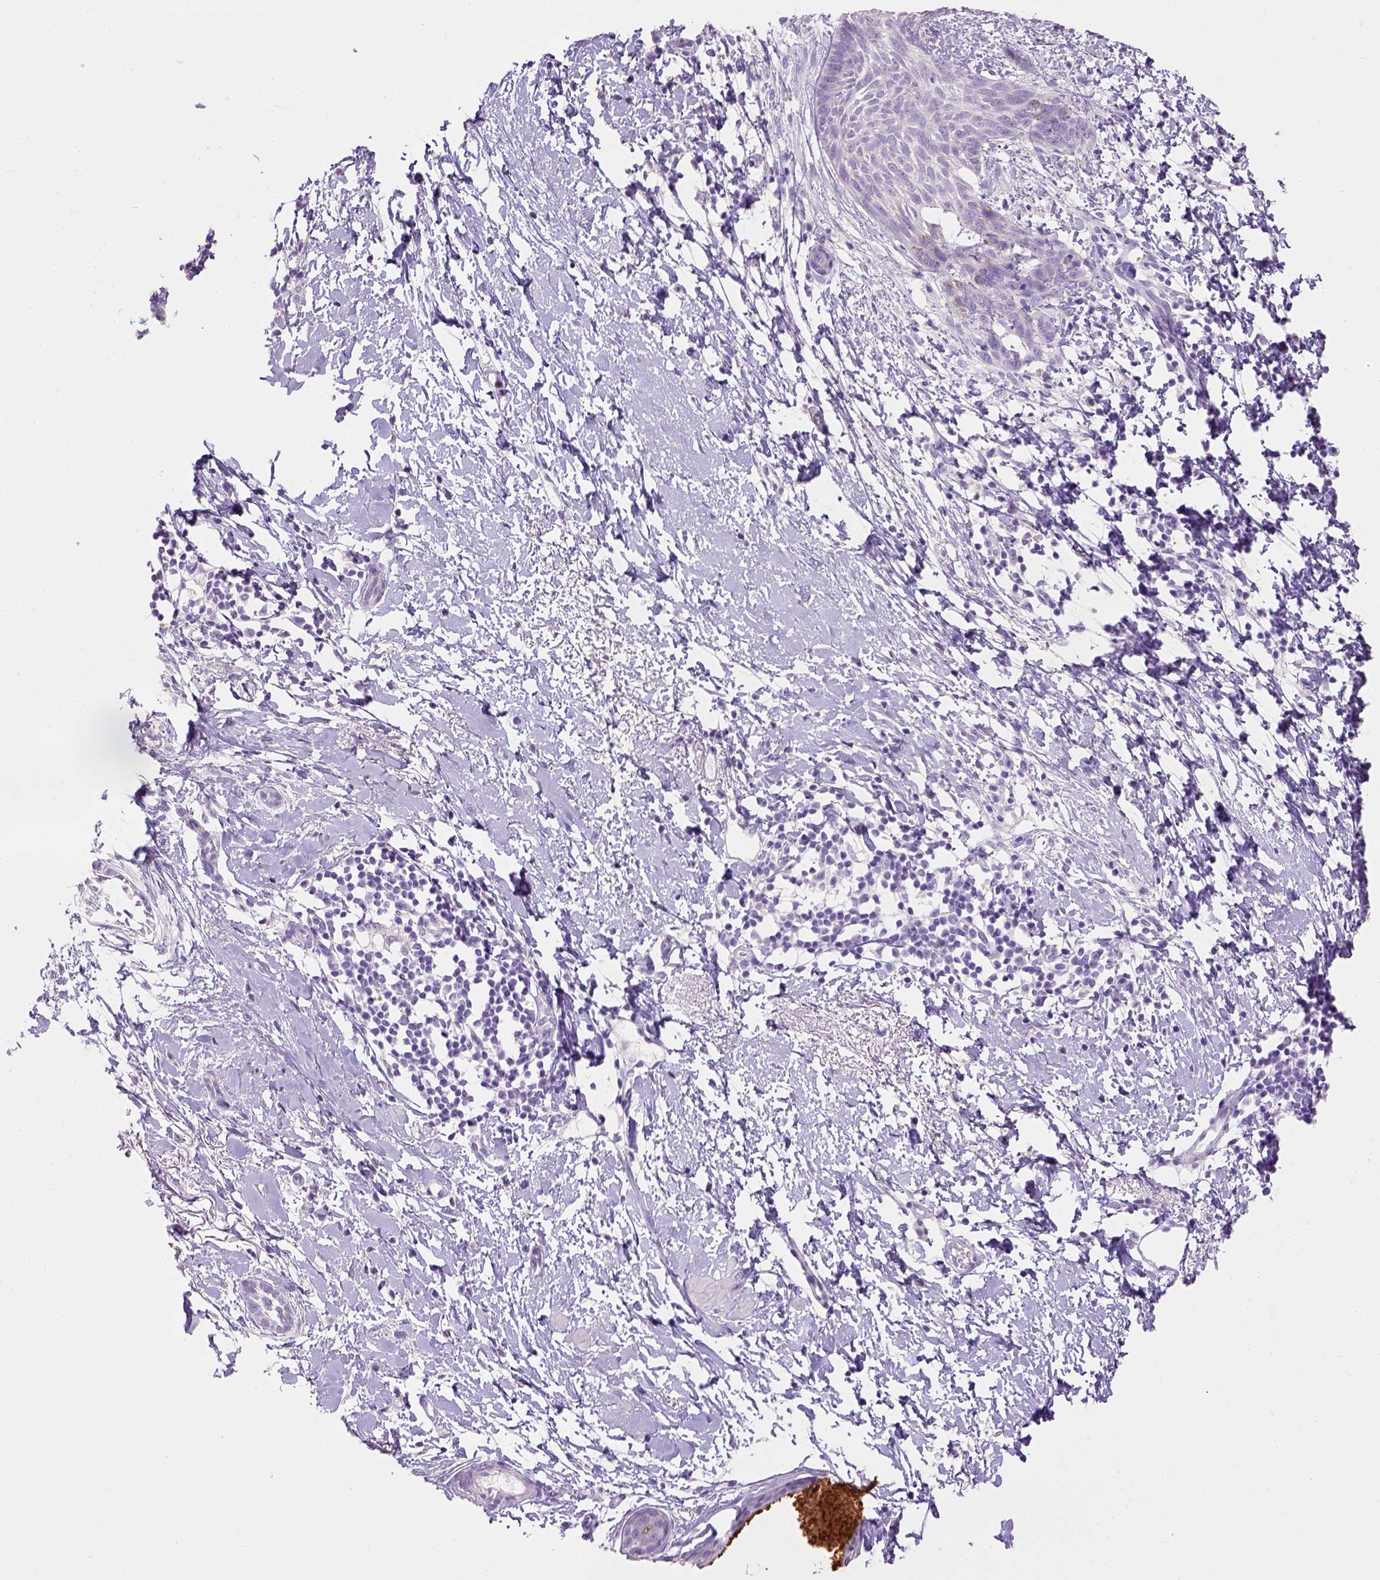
{"staining": {"intensity": "negative", "quantity": "none", "location": "none"}, "tissue": "skin cancer", "cell_type": "Tumor cells", "image_type": "cancer", "snomed": [{"axis": "morphology", "description": "Normal tissue, NOS"}, {"axis": "morphology", "description": "Basal cell carcinoma"}, {"axis": "topography", "description": "Skin"}], "caption": "Tumor cells are negative for brown protein staining in basal cell carcinoma (skin). (DAB IHC visualized using brightfield microscopy, high magnification).", "gene": "CYP24A1", "patient": {"sex": "male", "age": 84}}